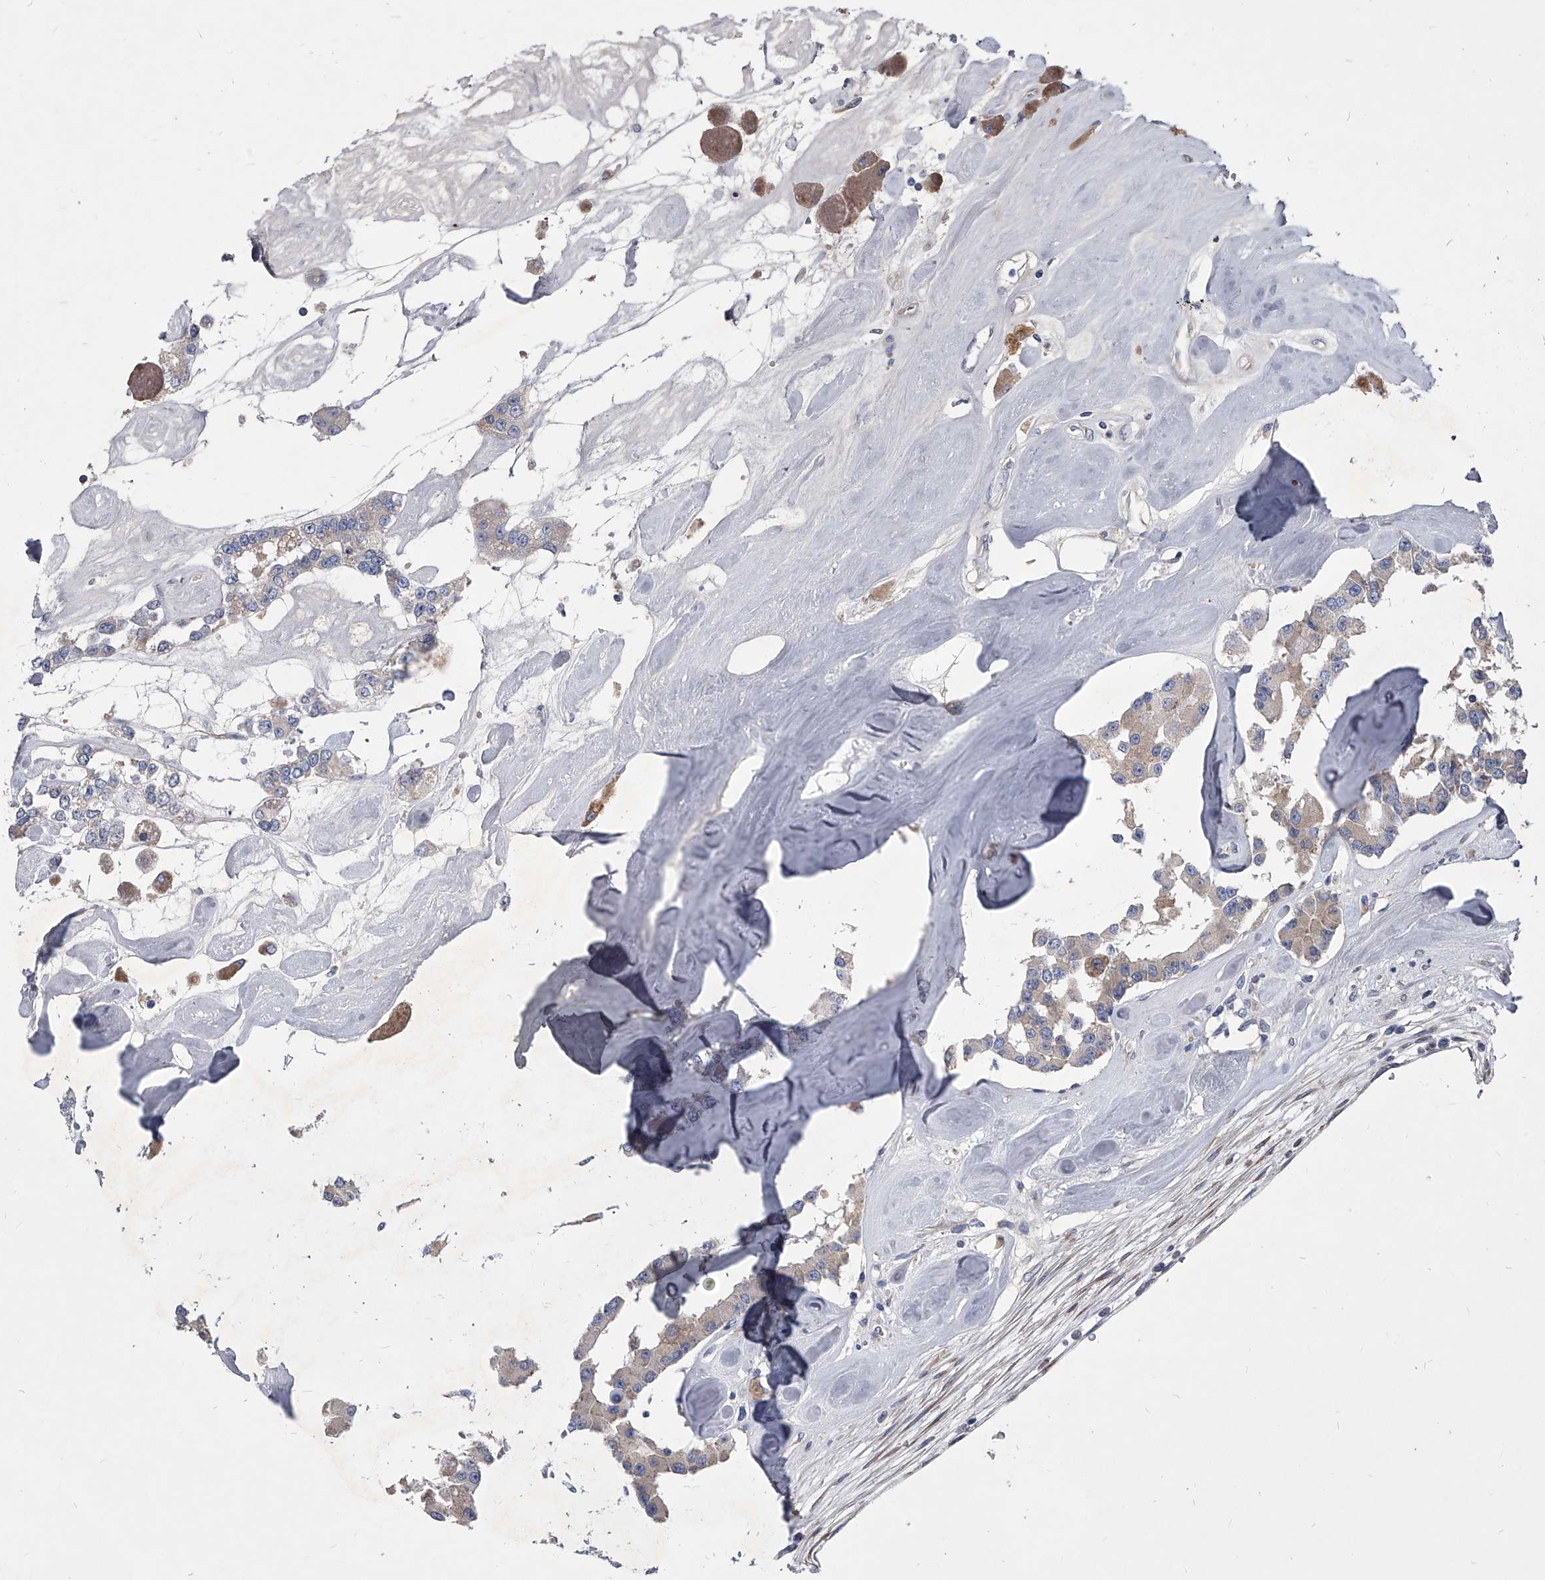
{"staining": {"intensity": "weak", "quantity": "25%-75%", "location": "cytoplasmic/membranous"}, "tissue": "carcinoid", "cell_type": "Tumor cells", "image_type": "cancer", "snomed": [{"axis": "morphology", "description": "Carcinoid, malignant, NOS"}, {"axis": "topography", "description": "Pancreas"}], "caption": "Weak cytoplasmic/membranous staining for a protein is identified in approximately 25%-75% of tumor cells of malignant carcinoid using IHC.", "gene": "CCR4", "patient": {"sex": "male", "age": 41}}